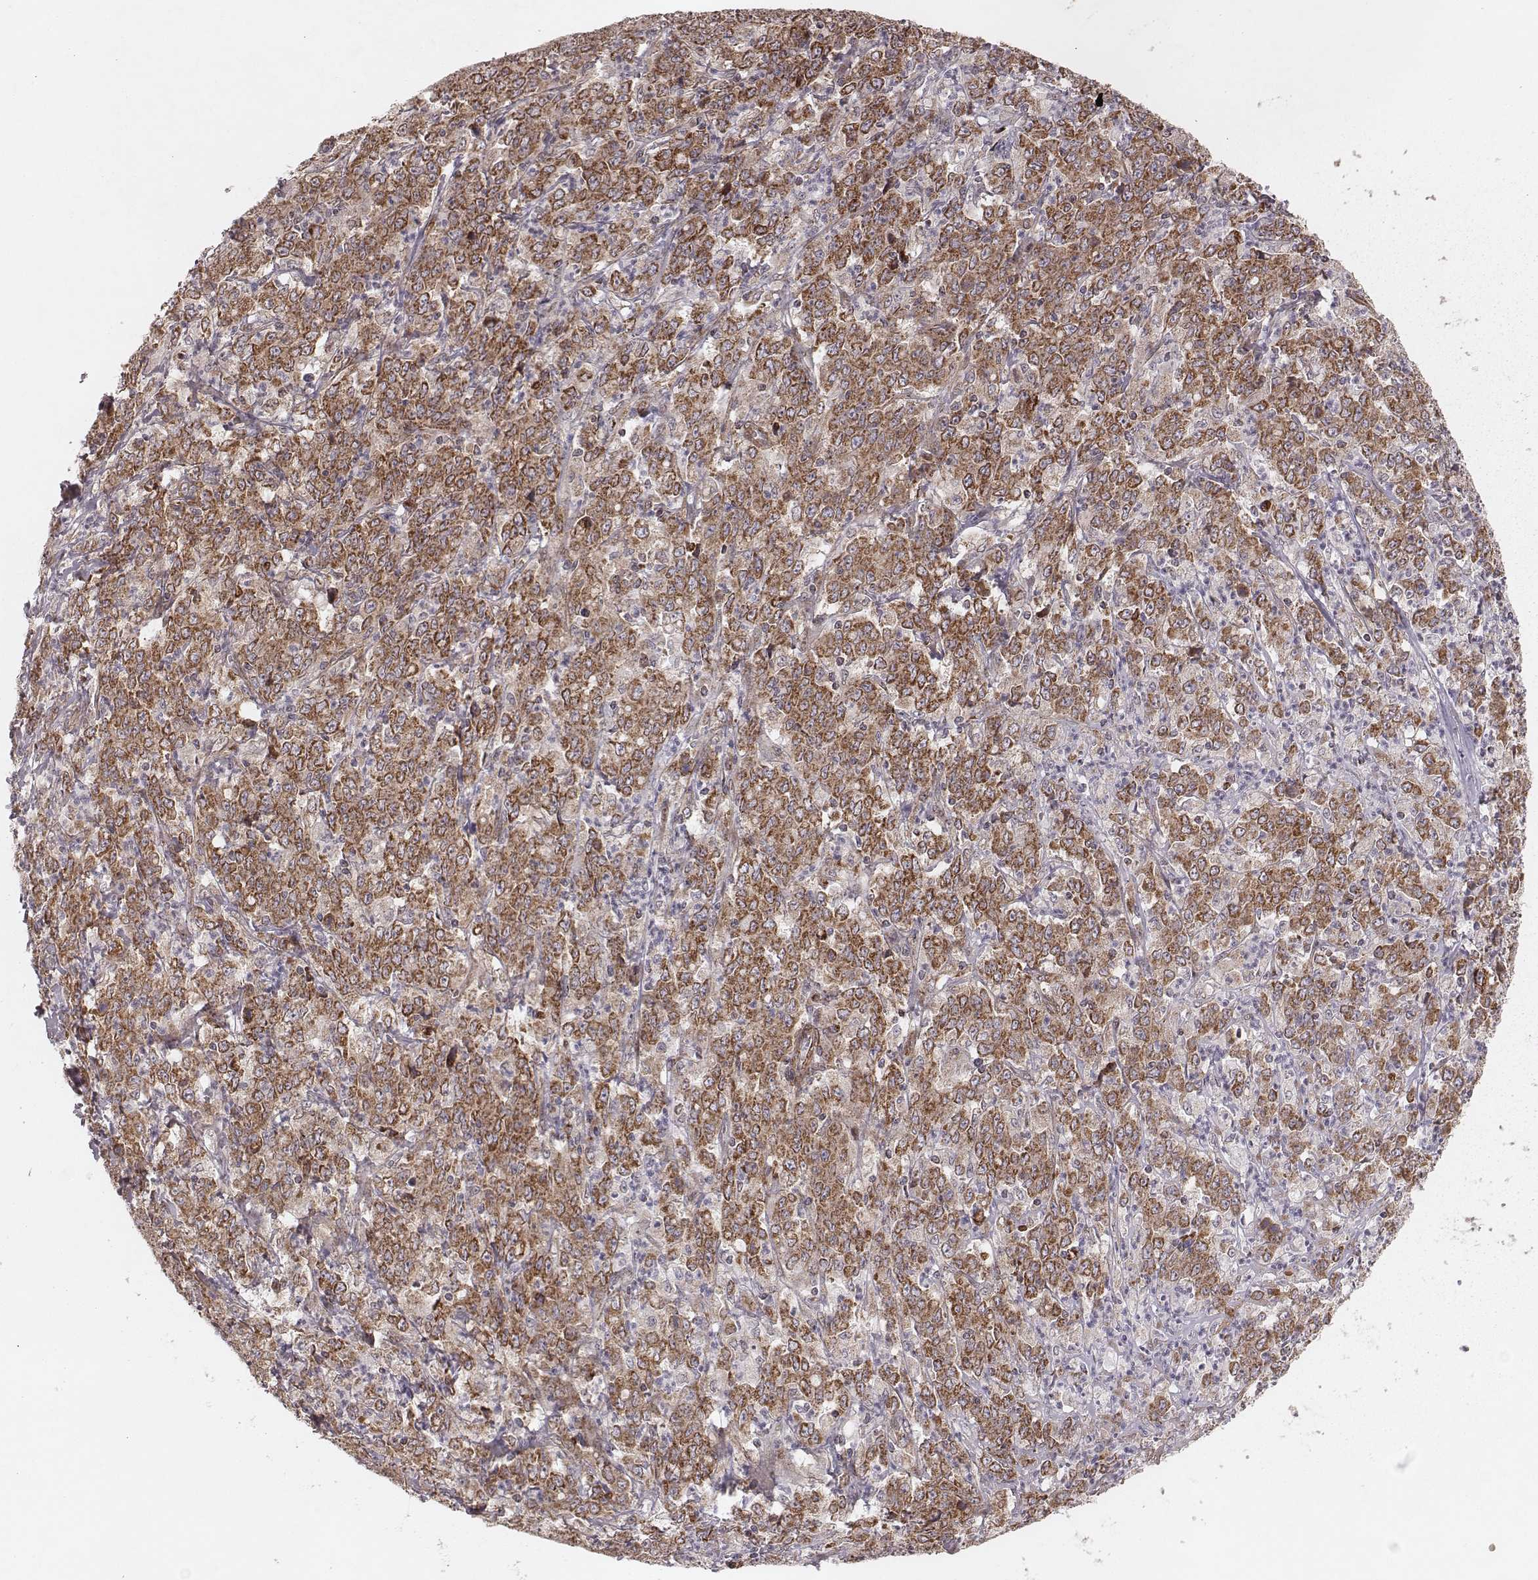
{"staining": {"intensity": "moderate", "quantity": ">75%", "location": "cytoplasmic/membranous"}, "tissue": "stomach cancer", "cell_type": "Tumor cells", "image_type": "cancer", "snomed": [{"axis": "morphology", "description": "Adenocarcinoma, NOS"}, {"axis": "topography", "description": "Stomach, lower"}], "caption": "A medium amount of moderate cytoplasmic/membranous positivity is seen in approximately >75% of tumor cells in adenocarcinoma (stomach) tissue. (IHC, brightfield microscopy, high magnification).", "gene": "NDUFA7", "patient": {"sex": "female", "age": 71}}